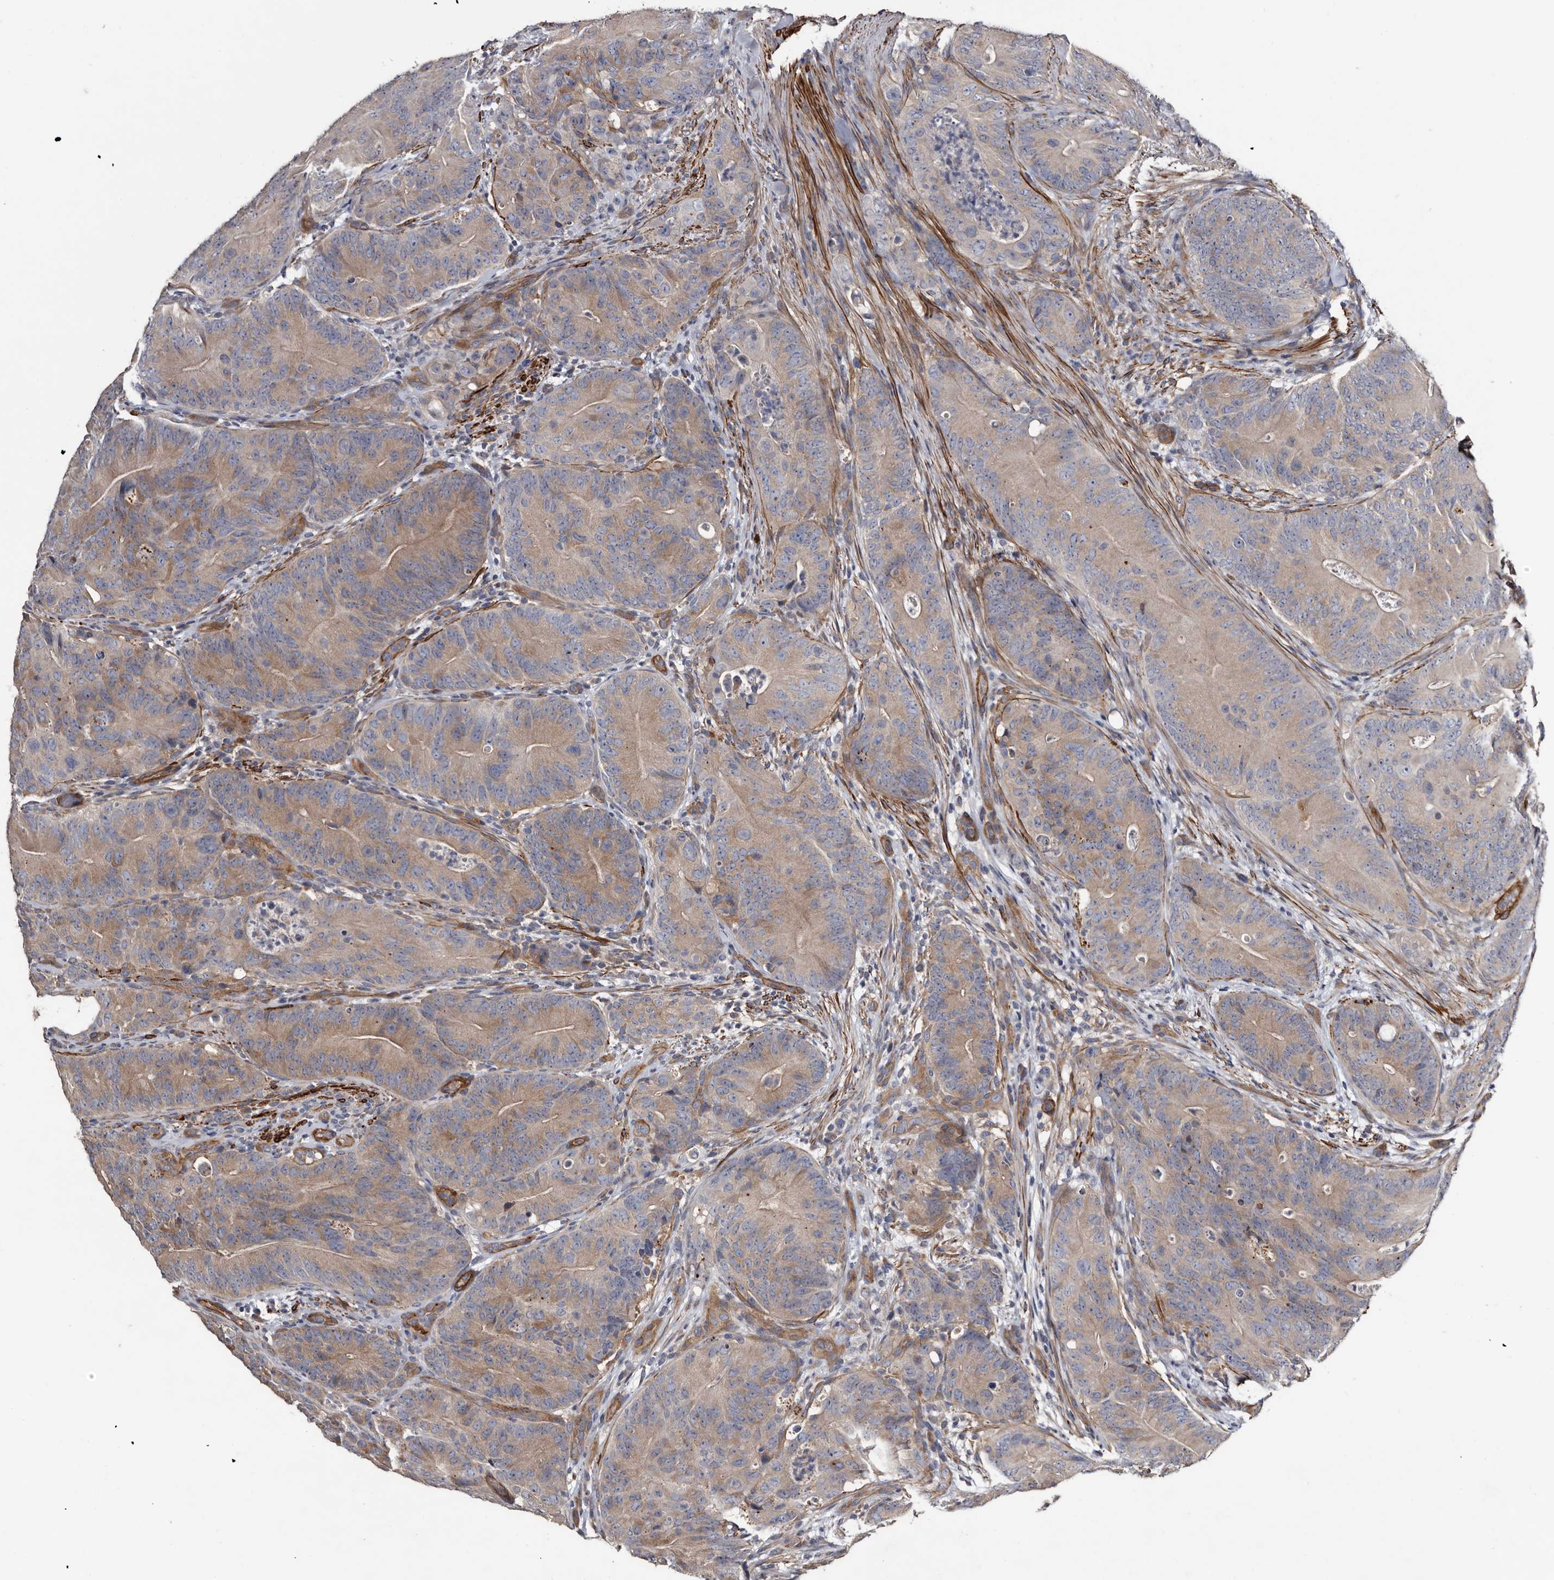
{"staining": {"intensity": "strong", "quantity": "25%-75%", "location": "cytoplasmic/membranous"}, "tissue": "colorectal cancer", "cell_type": "Tumor cells", "image_type": "cancer", "snomed": [{"axis": "morphology", "description": "Normal tissue, NOS"}, {"axis": "topography", "description": "Colon"}], "caption": "A histopathology image of human colorectal cancer stained for a protein exhibits strong cytoplasmic/membranous brown staining in tumor cells. The staining is performed using DAB (3,3'-diaminobenzidine) brown chromogen to label protein expression. The nuclei are counter-stained blue using hematoxylin.", "gene": "IARS1", "patient": {"sex": "female", "age": 82}}